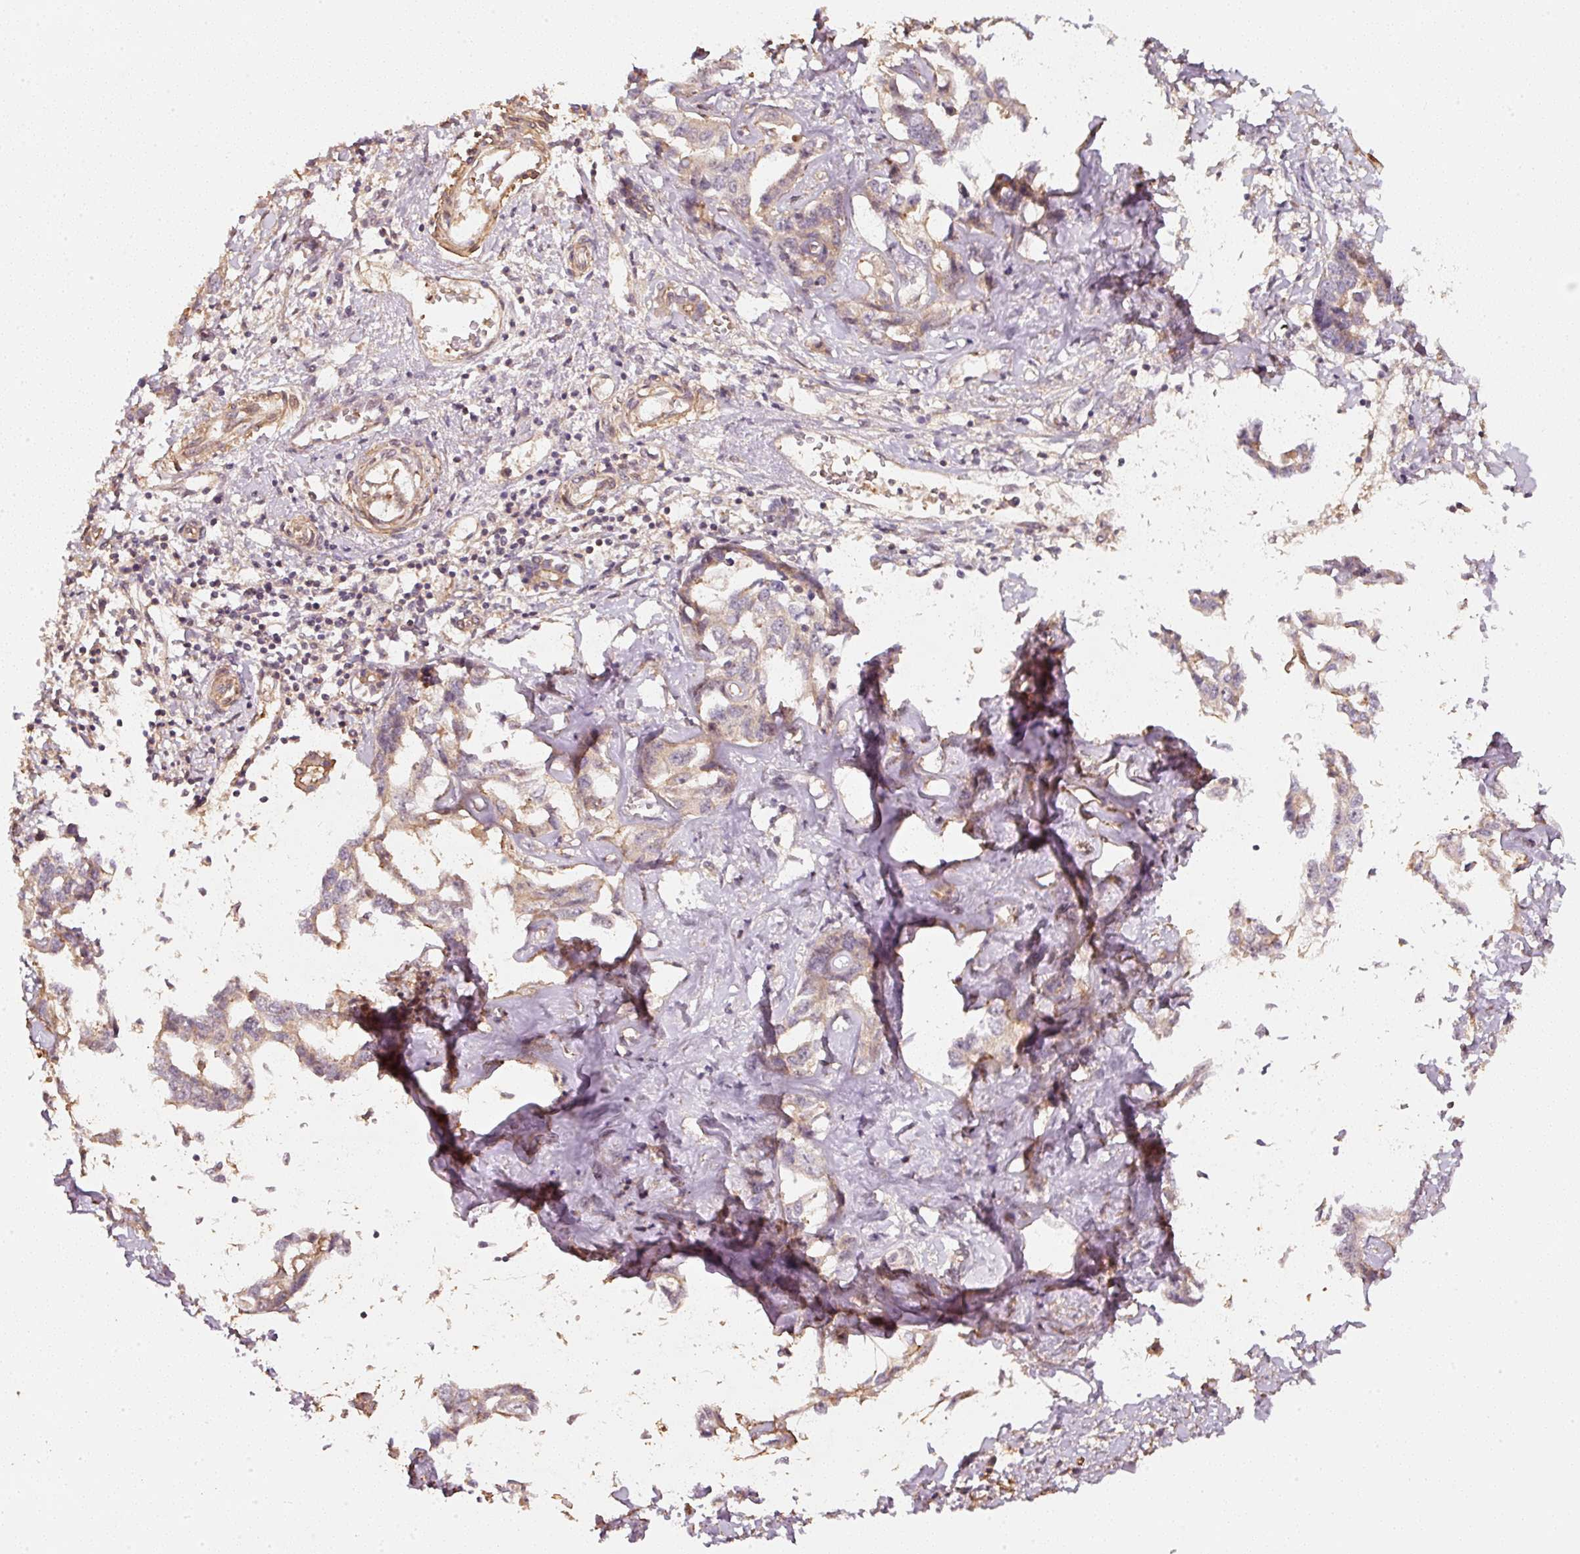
{"staining": {"intensity": "weak", "quantity": ">75%", "location": "cytoplasmic/membranous"}, "tissue": "liver cancer", "cell_type": "Tumor cells", "image_type": "cancer", "snomed": [{"axis": "morphology", "description": "Cholangiocarcinoma"}, {"axis": "topography", "description": "Liver"}], "caption": "Immunohistochemistry (DAB) staining of liver cholangiocarcinoma shows weak cytoplasmic/membranous protein expression in about >75% of tumor cells.", "gene": "CEP95", "patient": {"sex": "male", "age": 59}}